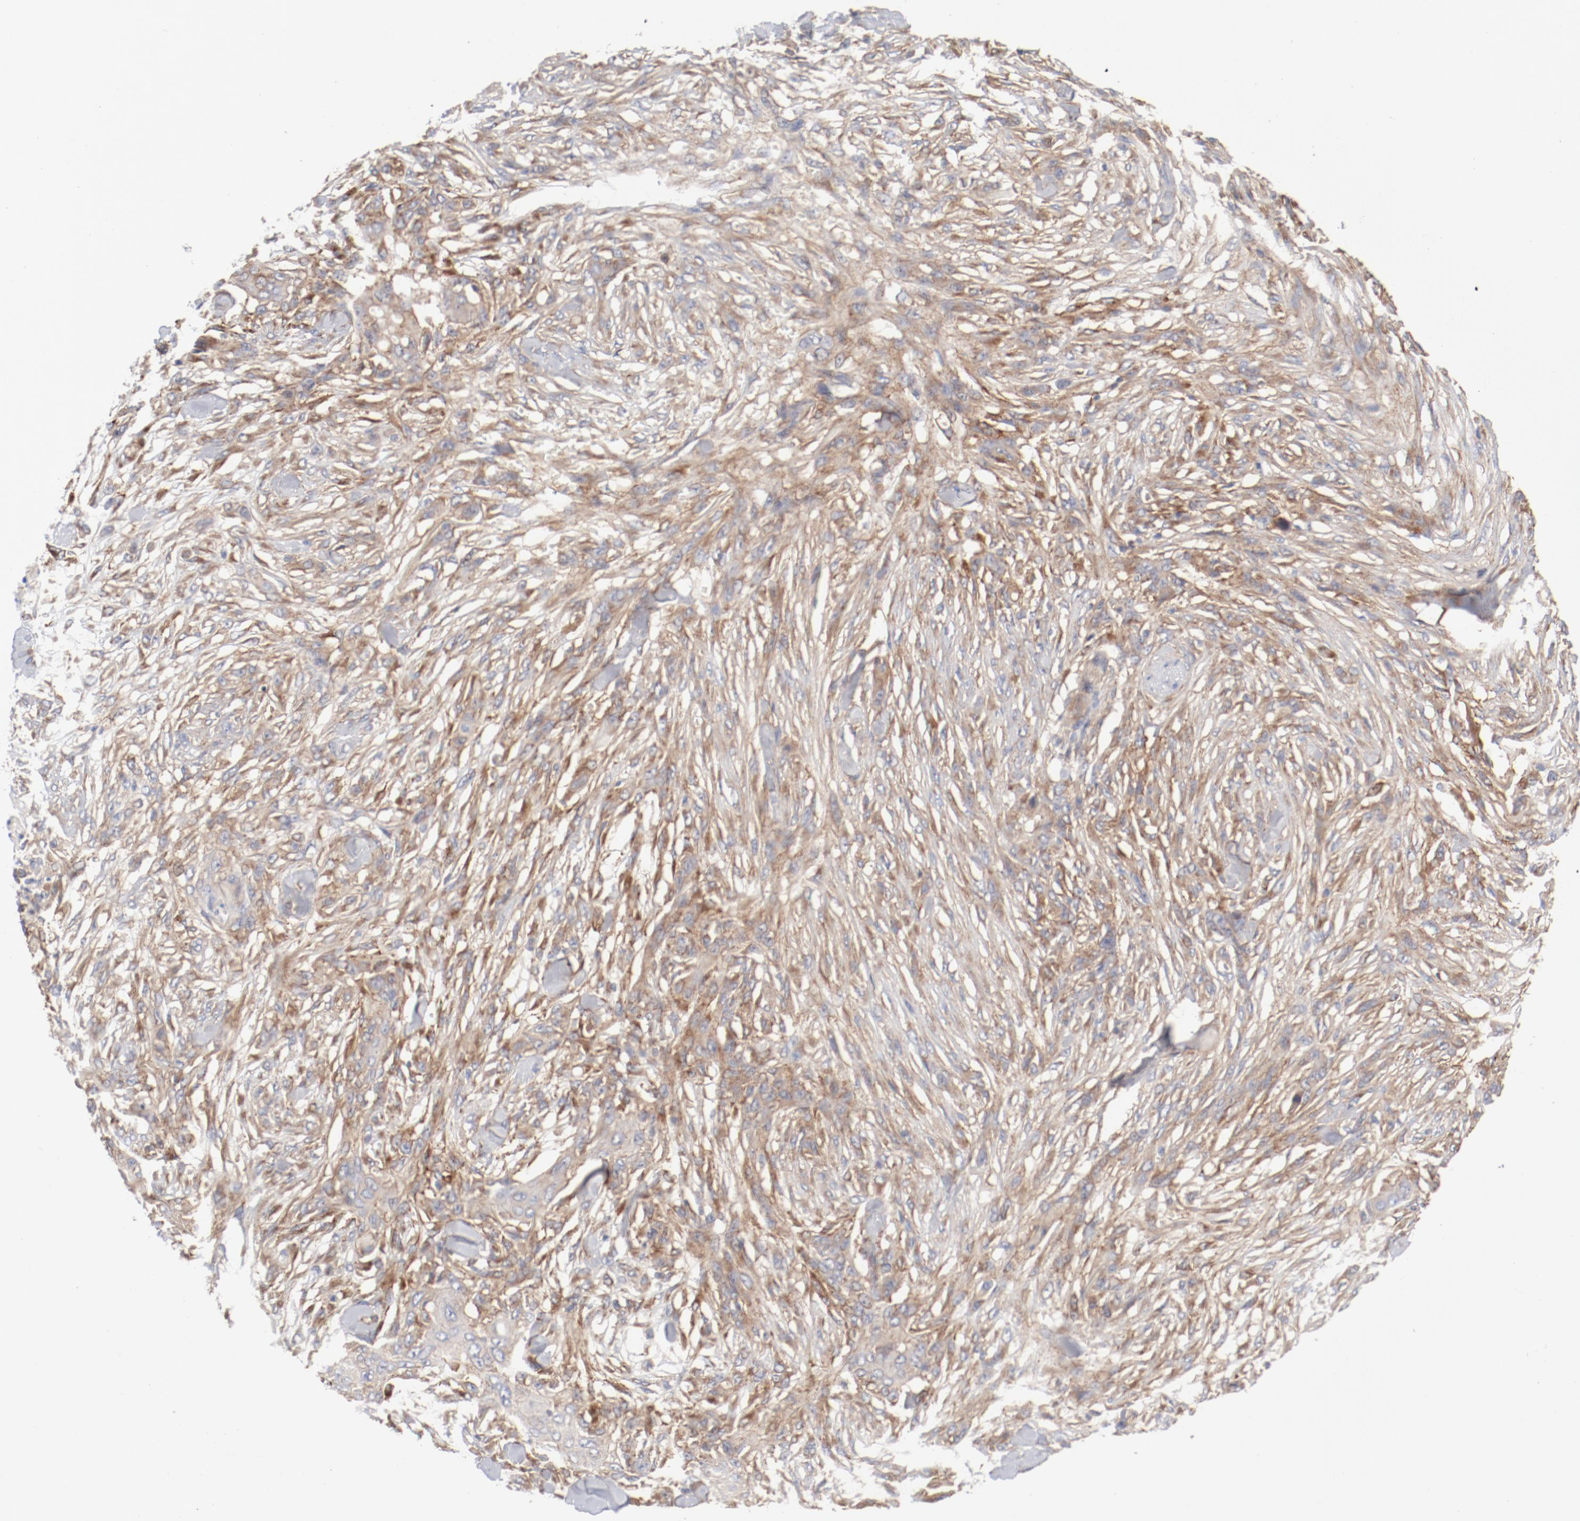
{"staining": {"intensity": "moderate", "quantity": ">75%", "location": "cytoplasmic/membranous"}, "tissue": "skin cancer", "cell_type": "Tumor cells", "image_type": "cancer", "snomed": [{"axis": "morphology", "description": "Normal tissue, NOS"}, {"axis": "morphology", "description": "Squamous cell carcinoma, NOS"}, {"axis": "topography", "description": "Skin"}], "caption": "A micrograph of squamous cell carcinoma (skin) stained for a protein exhibits moderate cytoplasmic/membranous brown staining in tumor cells. Immunohistochemistry (ihc) stains the protein in brown and the nuclei are stained blue.", "gene": "AP2A1", "patient": {"sex": "female", "age": 59}}